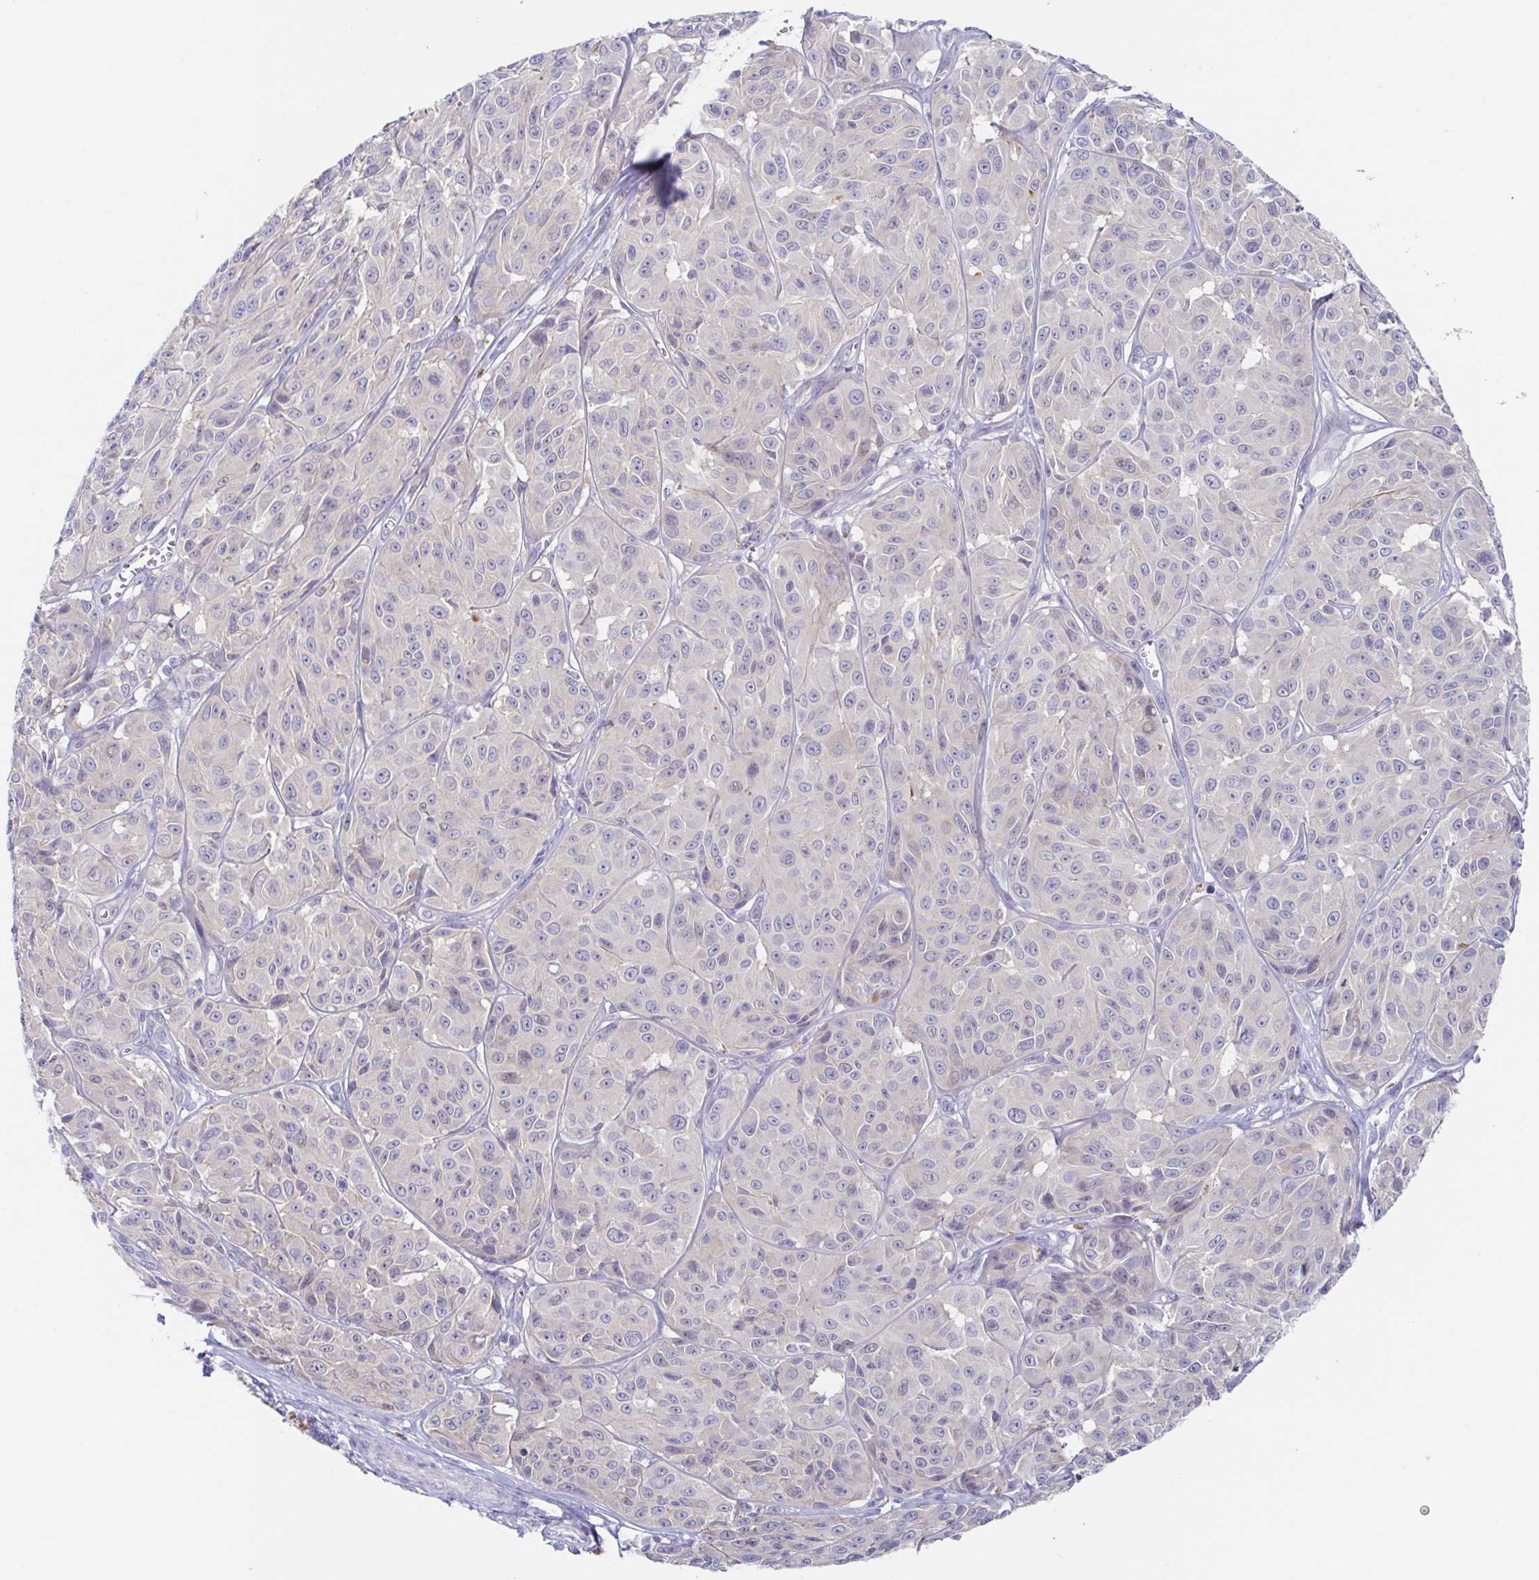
{"staining": {"intensity": "negative", "quantity": "none", "location": "none"}, "tissue": "melanoma", "cell_type": "Tumor cells", "image_type": "cancer", "snomed": [{"axis": "morphology", "description": "Malignant melanoma, NOS"}, {"axis": "topography", "description": "Skin"}], "caption": "Tumor cells show no significant expression in melanoma. Nuclei are stained in blue.", "gene": "HTR2A", "patient": {"sex": "male", "age": 91}}